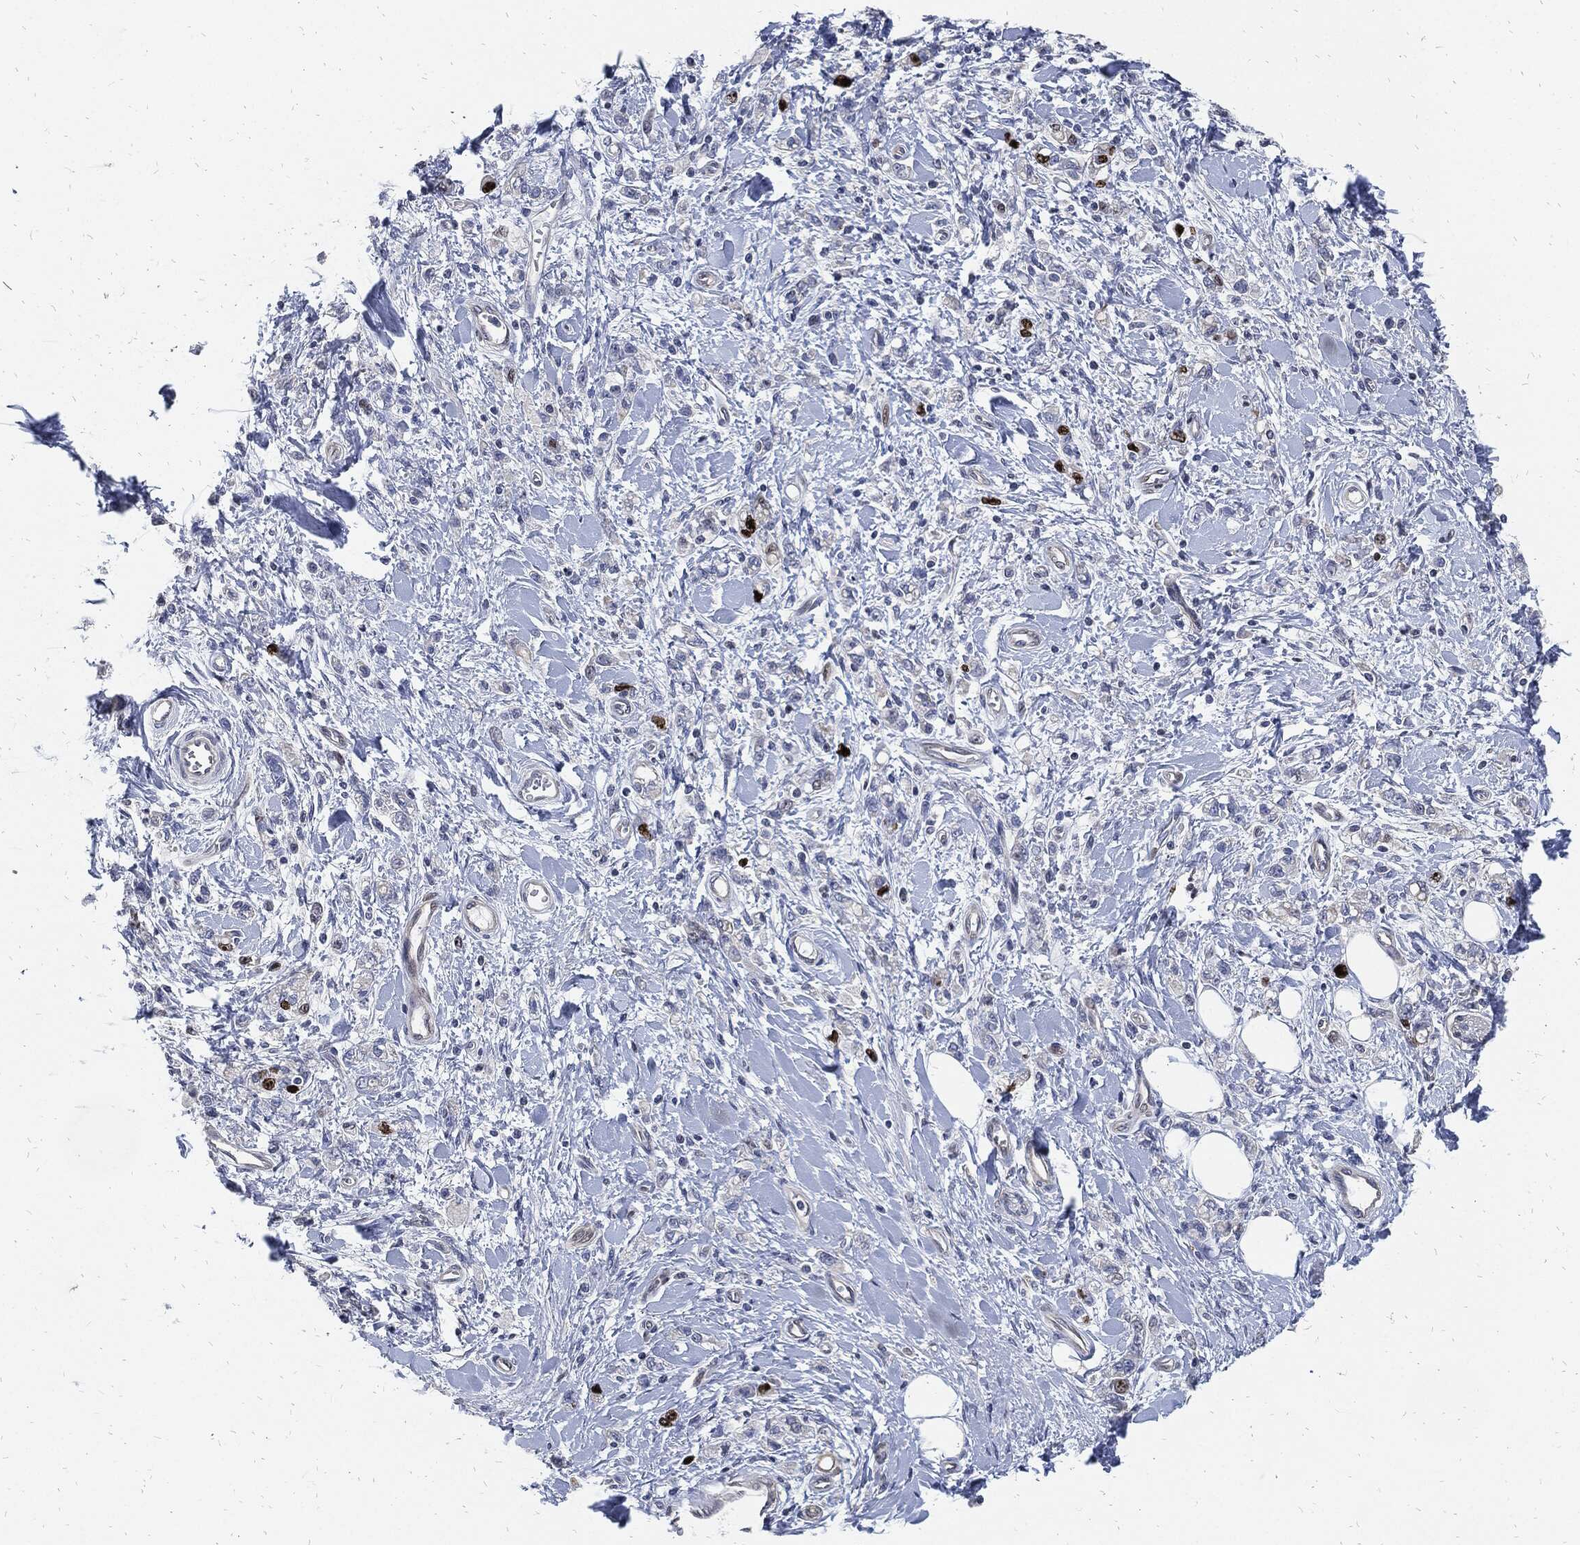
{"staining": {"intensity": "strong", "quantity": "<25%", "location": "nuclear"}, "tissue": "stomach cancer", "cell_type": "Tumor cells", "image_type": "cancer", "snomed": [{"axis": "morphology", "description": "Adenocarcinoma, NOS"}, {"axis": "topography", "description": "Stomach"}], "caption": "Stomach adenocarcinoma stained with a protein marker reveals strong staining in tumor cells.", "gene": "MKI67", "patient": {"sex": "male", "age": 77}}